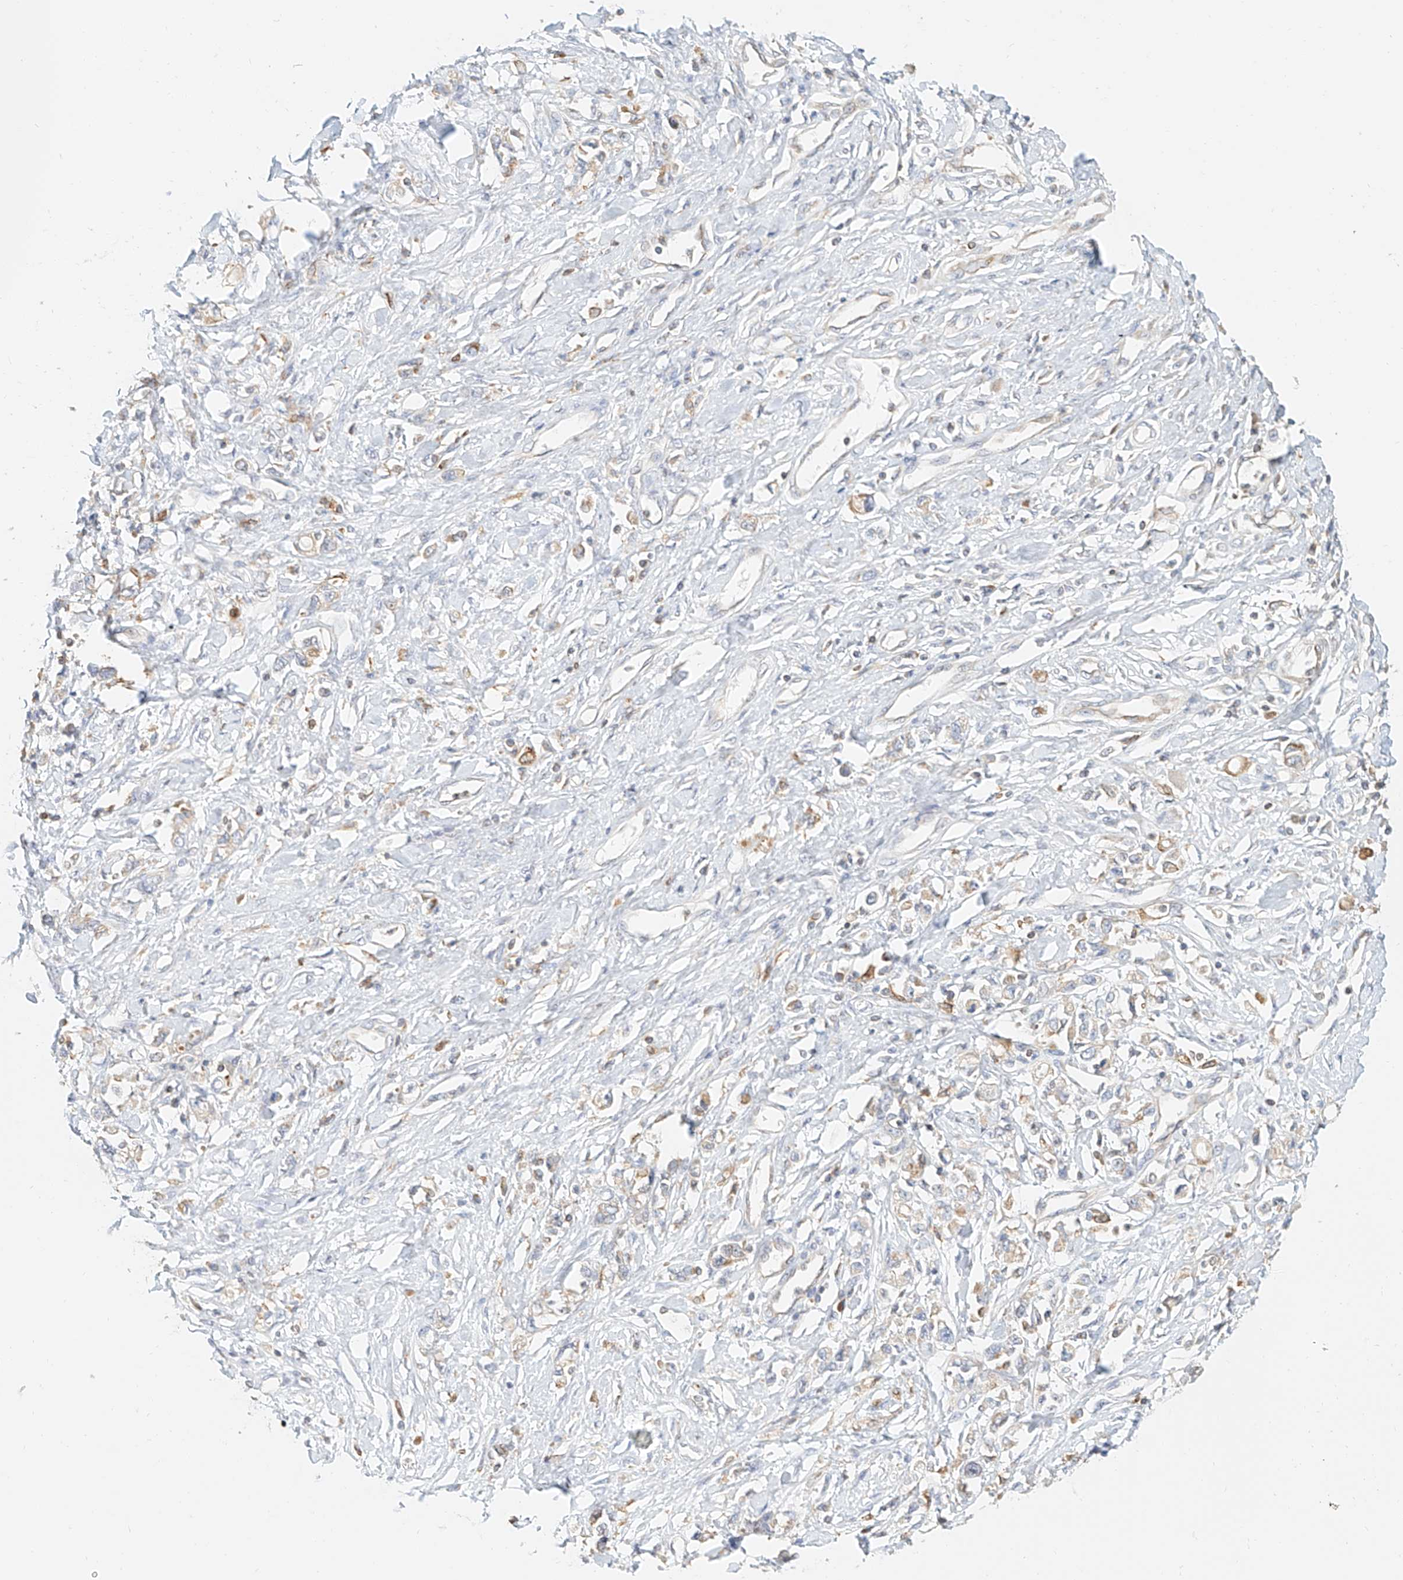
{"staining": {"intensity": "moderate", "quantity": "<25%", "location": "cytoplasmic/membranous"}, "tissue": "stomach cancer", "cell_type": "Tumor cells", "image_type": "cancer", "snomed": [{"axis": "morphology", "description": "Adenocarcinoma, NOS"}, {"axis": "topography", "description": "Stomach"}], "caption": "Adenocarcinoma (stomach) stained for a protein (brown) demonstrates moderate cytoplasmic/membranous positive expression in about <25% of tumor cells.", "gene": "DHRS7", "patient": {"sex": "female", "age": 76}}